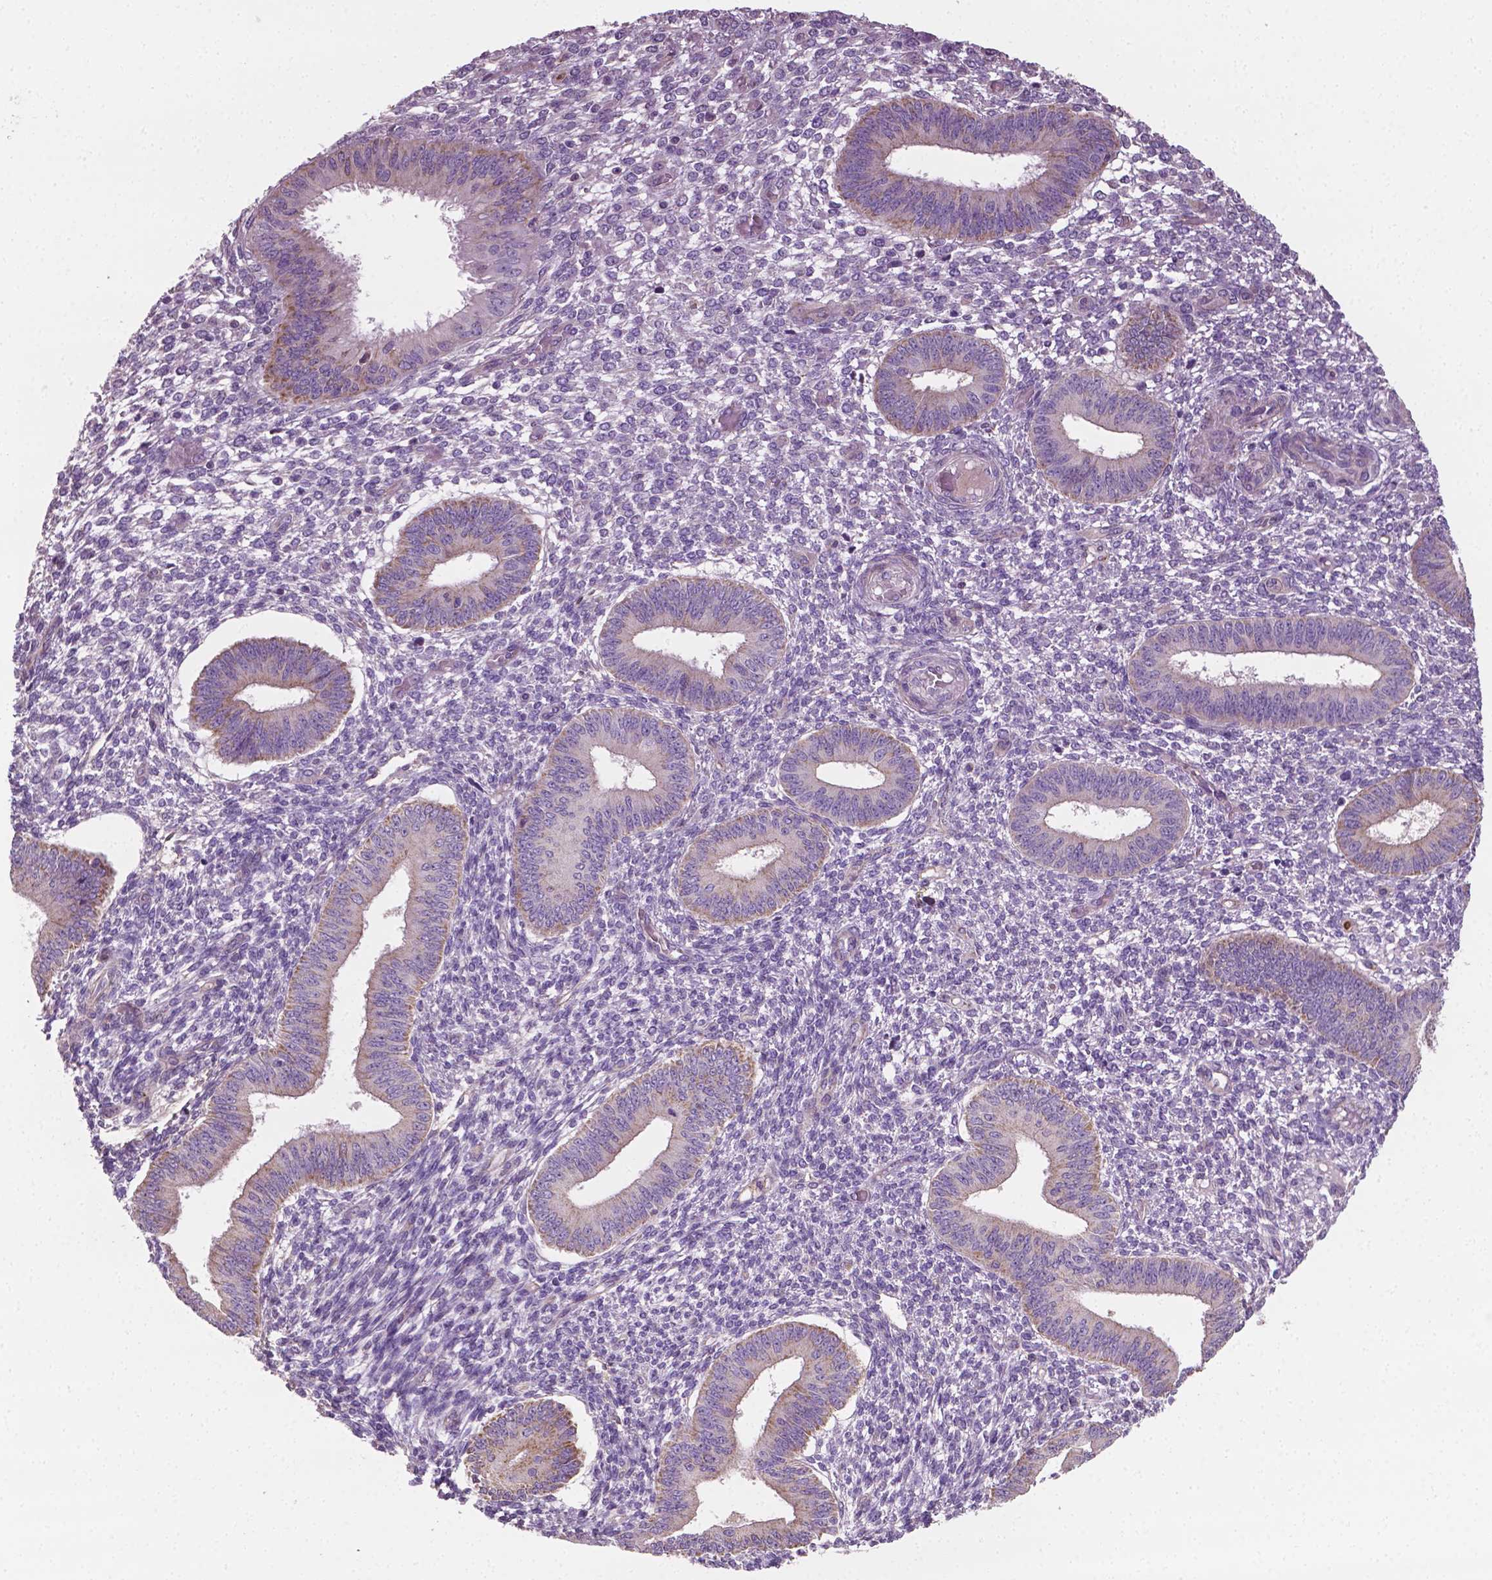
{"staining": {"intensity": "negative", "quantity": "none", "location": "none"}, "tissue": "endometrium", "cell_type": "Cells in endometrial stroma", "image_type": "normal", "snomed": [{"axis": "morphology", "description": "Normal tissue, NOS"}, {"axis": "topography", "description": "Endometrium"}], "caption": "This histopathology image is of benign endometrium stained with immunohistochemistry (IHC) to label a protein in brown with the nuclei are counter-stained blue. There is no expression in cells in endometrial stroma.", "gene": "PTX3", "patient": {"sex": "female", "age": 42}}